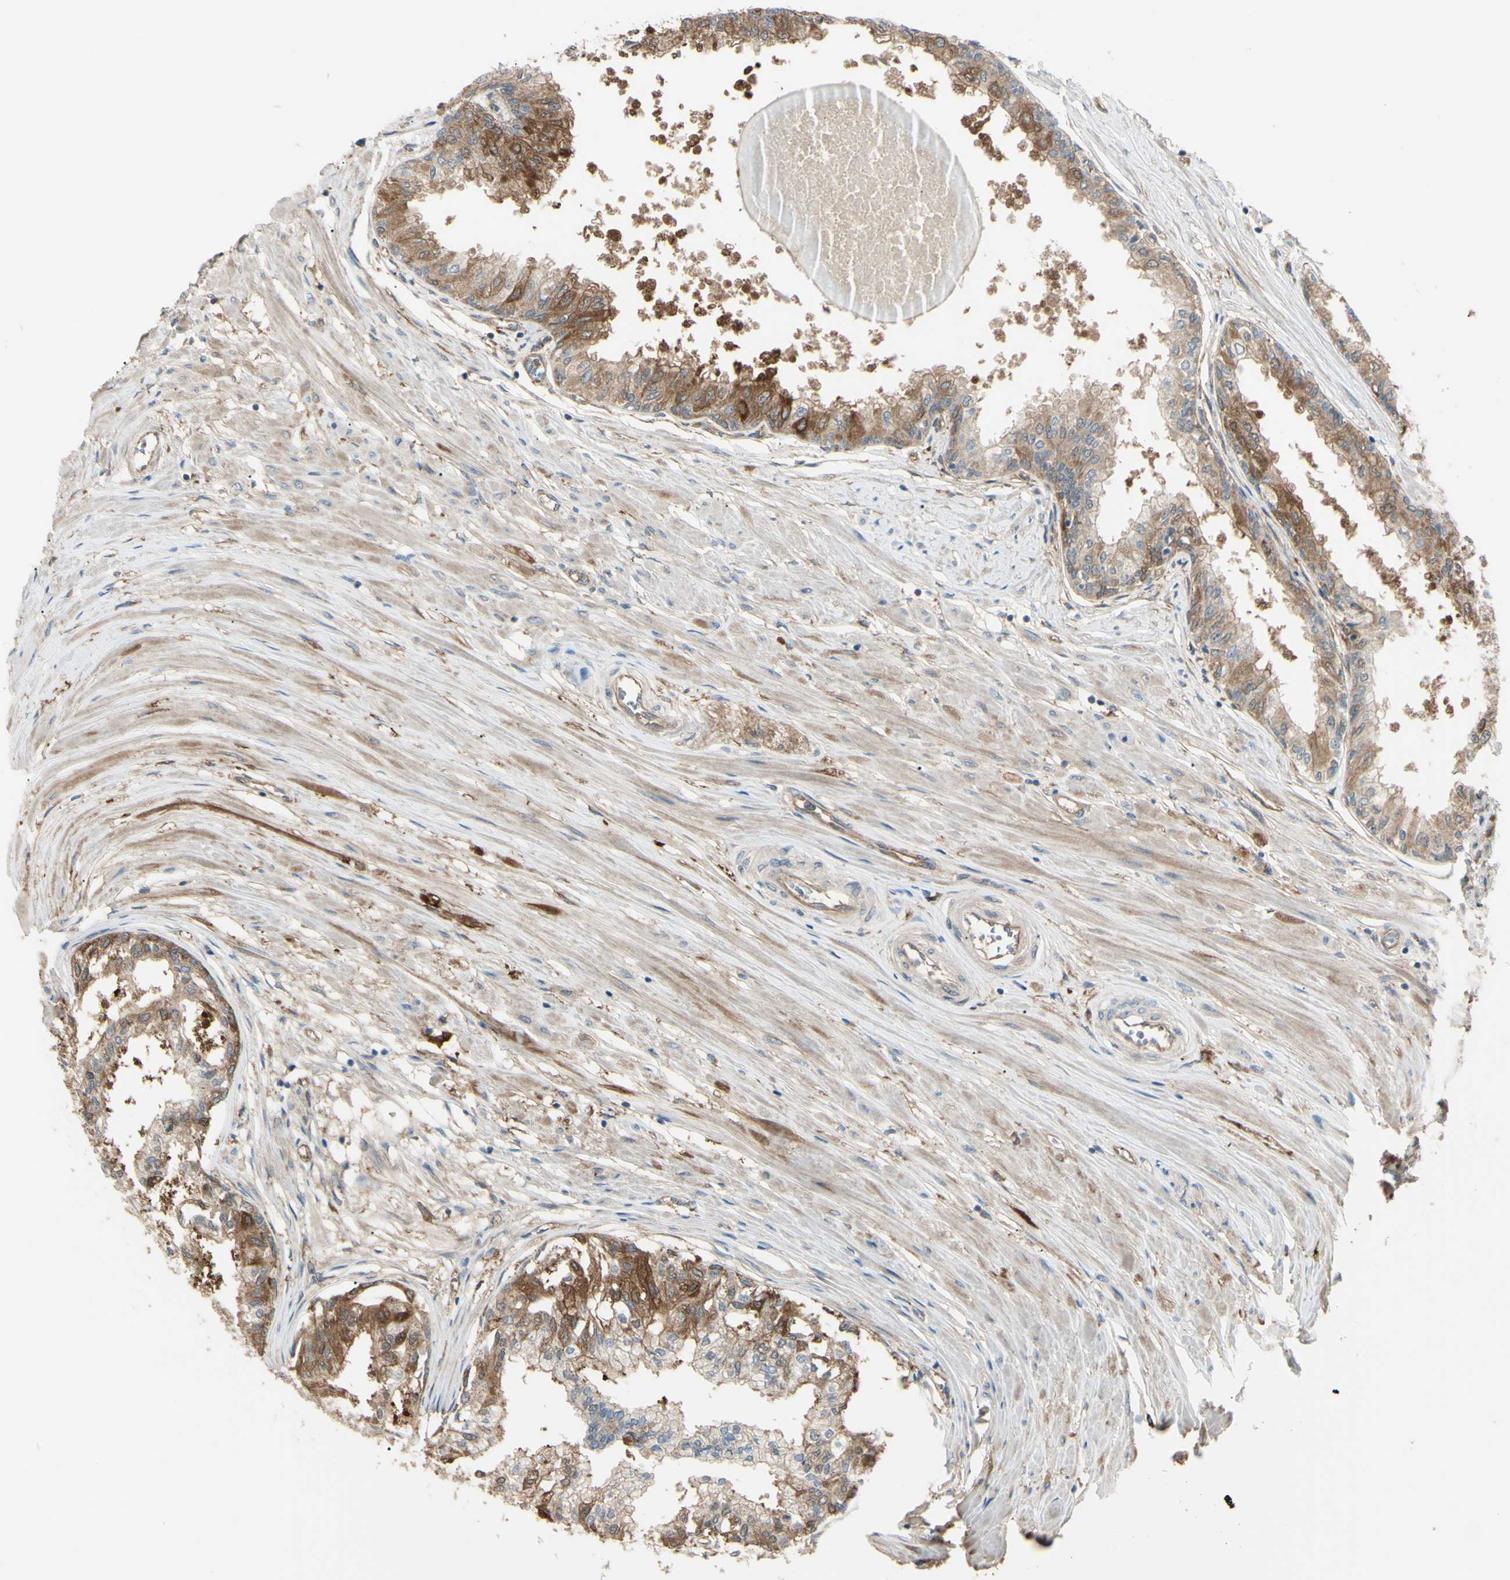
{"staining": {"intensity": "moderate", "quantity": ">75%", "location": "cytoplasmic/membranous"}, "tissue": "prostate", "cell_type": "Glandular cells", "image_type": "normal", "snomed": [{"axis": "morphology", "description": "Normal tissue, NOS"}, {"axis": "topography", "description": "Prostate"}, {"axis": "topography", "description": "Seminal veicle"}], "caption": "Immunohistochemical staining of normal human prostate displays >75% levels of moderate cytoplasmic/membranous protein expression in about >75% of glandular cells. (Stains: DAB (3,3'-diaminobenzidine) in brown, nuclei in blue, Microscopy: brightfield microscopy at high magnification).", "gene": "PTPN12", "patient": {"sex": "male", "age": 60}}